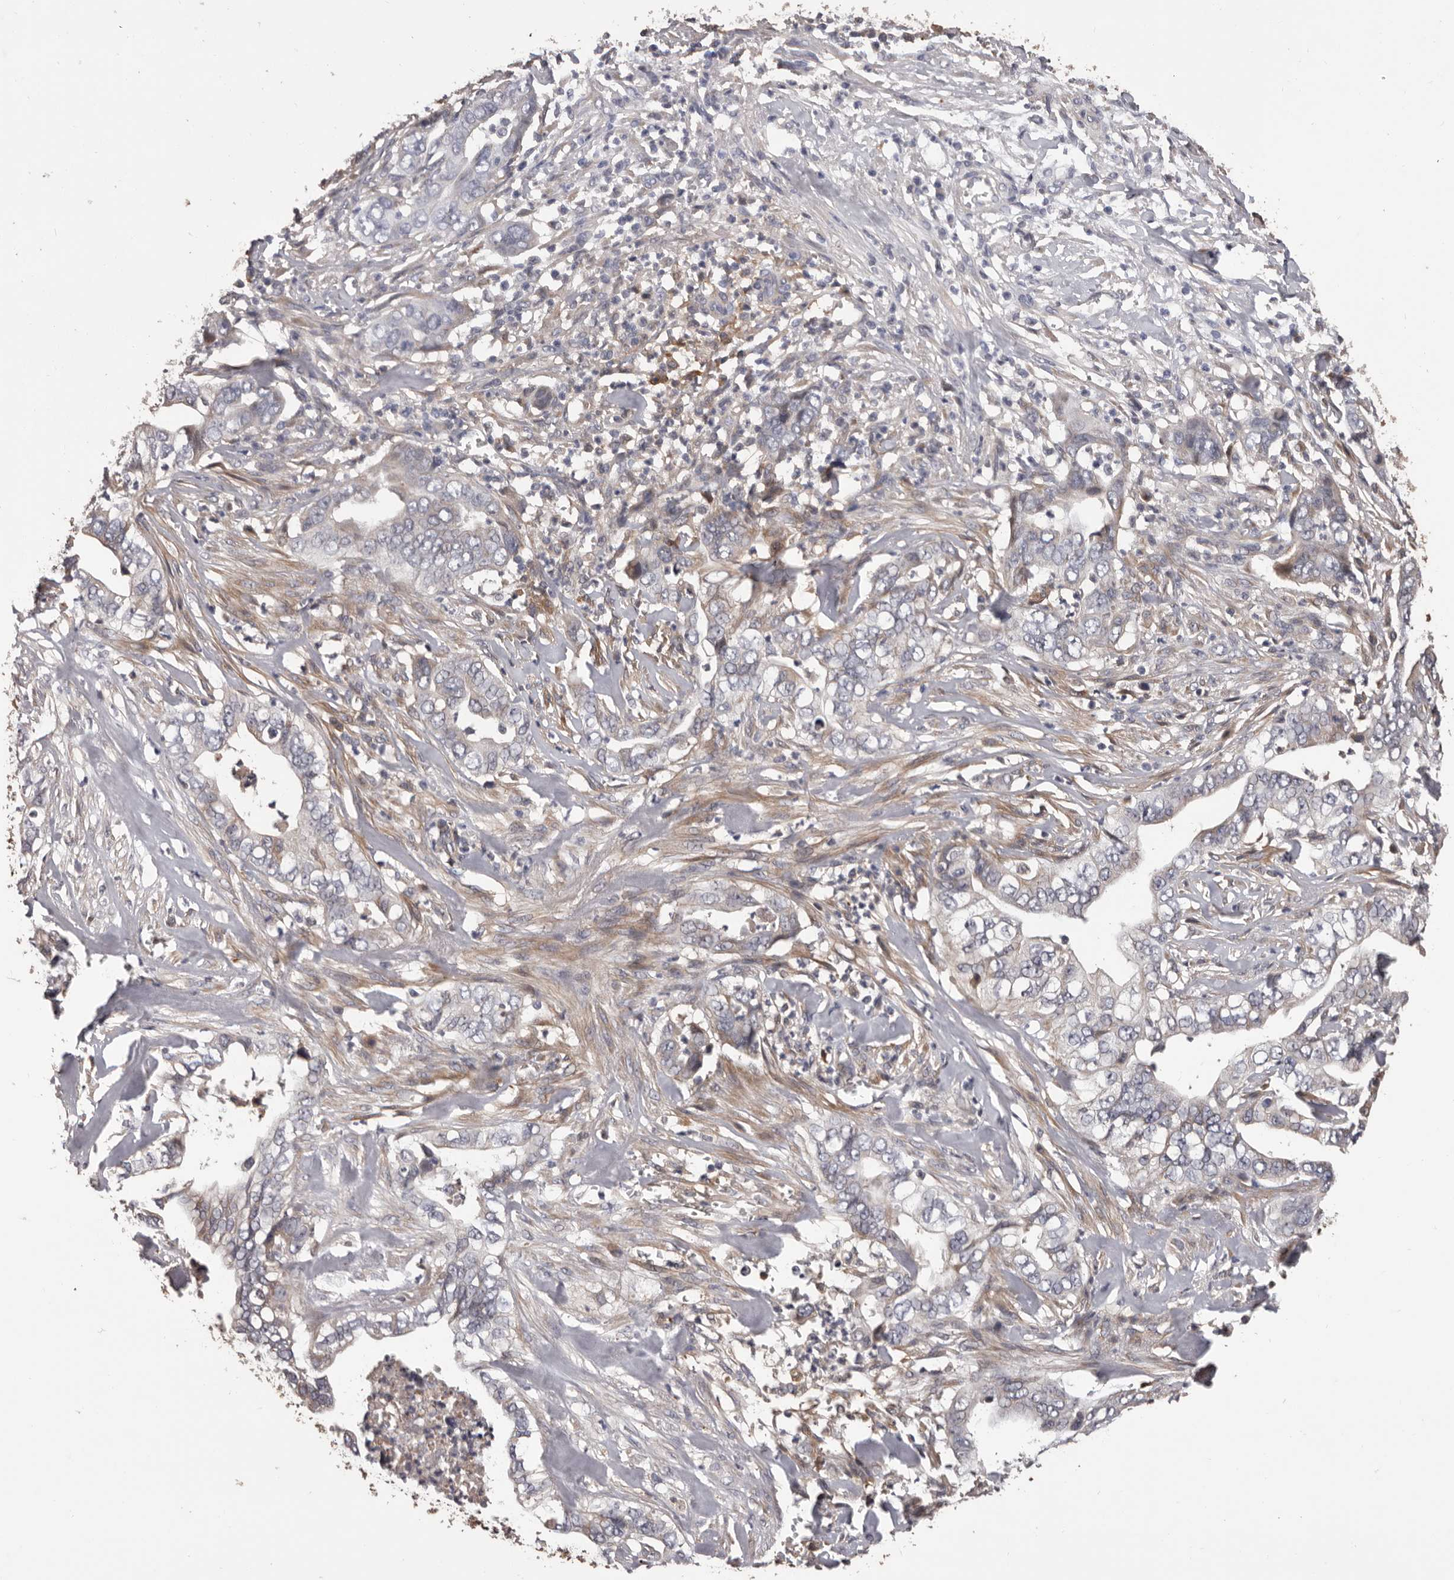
{"staining": {"intensity": "negative", "quantity": "none", "location": "none"}, "tissue": "liver cancer", "cell_type": "Tumor cells", "image_type": "cancer", "snomed": [{"axis": "morphology", "description": "Cholangiocarcinoma"}, {"axis": "topography", "description": "Liver"}], "caption": "The IHC micrograph has no significant staining in tumor cells of liver cholangiocarcinoma tissue.", "gene": "ADAMTS2", "patient": {"sex": "female", "age": 79}}